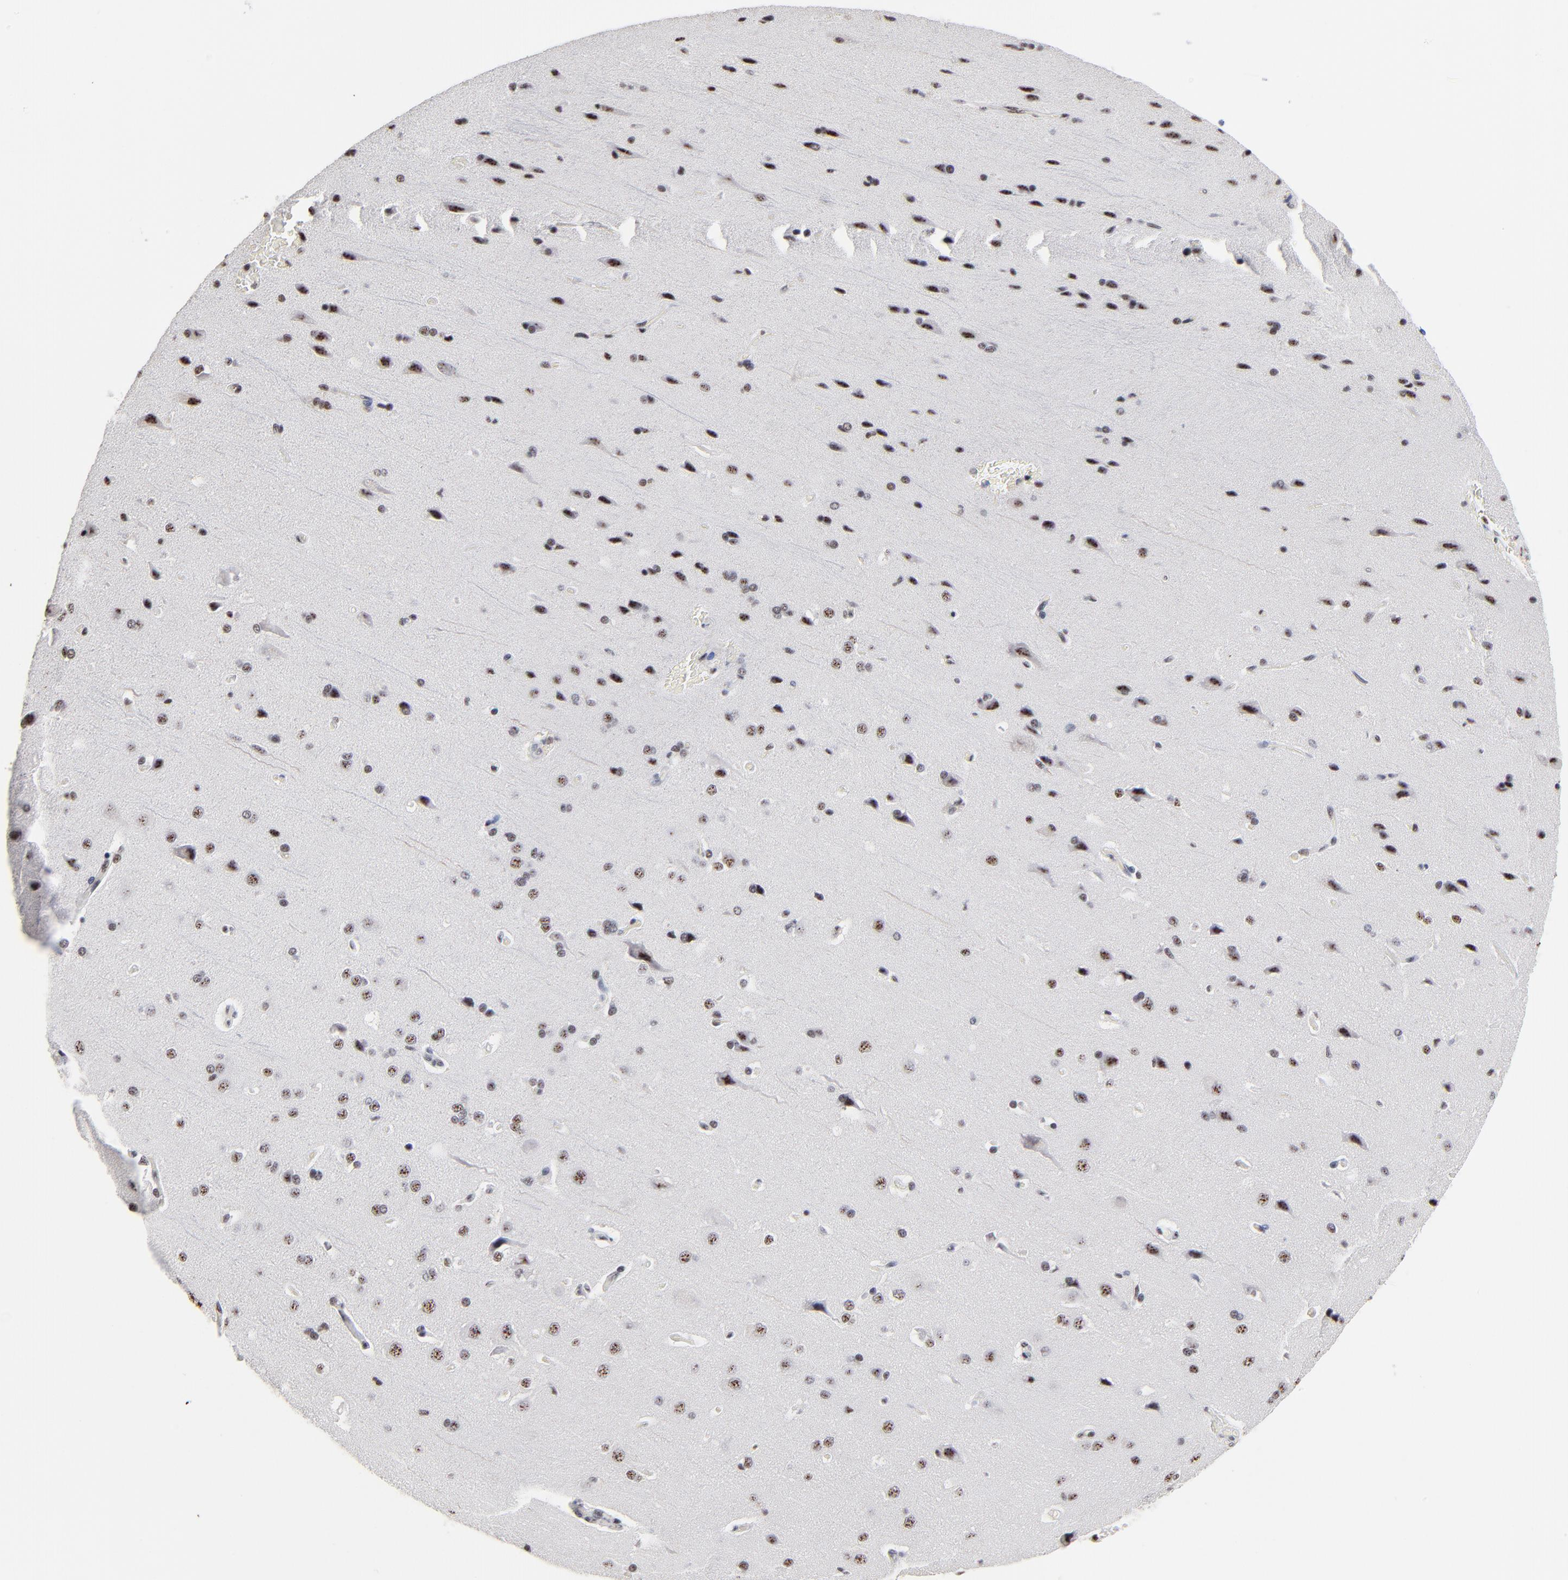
{"staining": {"intensity": "weak", "quantity": "25%-75%", "location": "nuclear"}, "tissue": "cerebral cortex", "cell_type": "Endothelial cells", "image_type": "normal", "snomed": [{"axis": "morphology", "description": "Normal tissue, NOS"}, {"axis": "topography", "description": "Cerebral cortex"}], "caption": "A high-resolution photomicrograph shows IHC staining of unremarkable cerebral cortex, which demonstrates weak nuclear staining in about 25%-75% of endothelial cells. (Stains: DAB in brown, nuclei in blue, Microscopy: brightfield microscopy at high magnification).", "gene": "MBD4", "patient": {"sex": "male", "age": 62}}